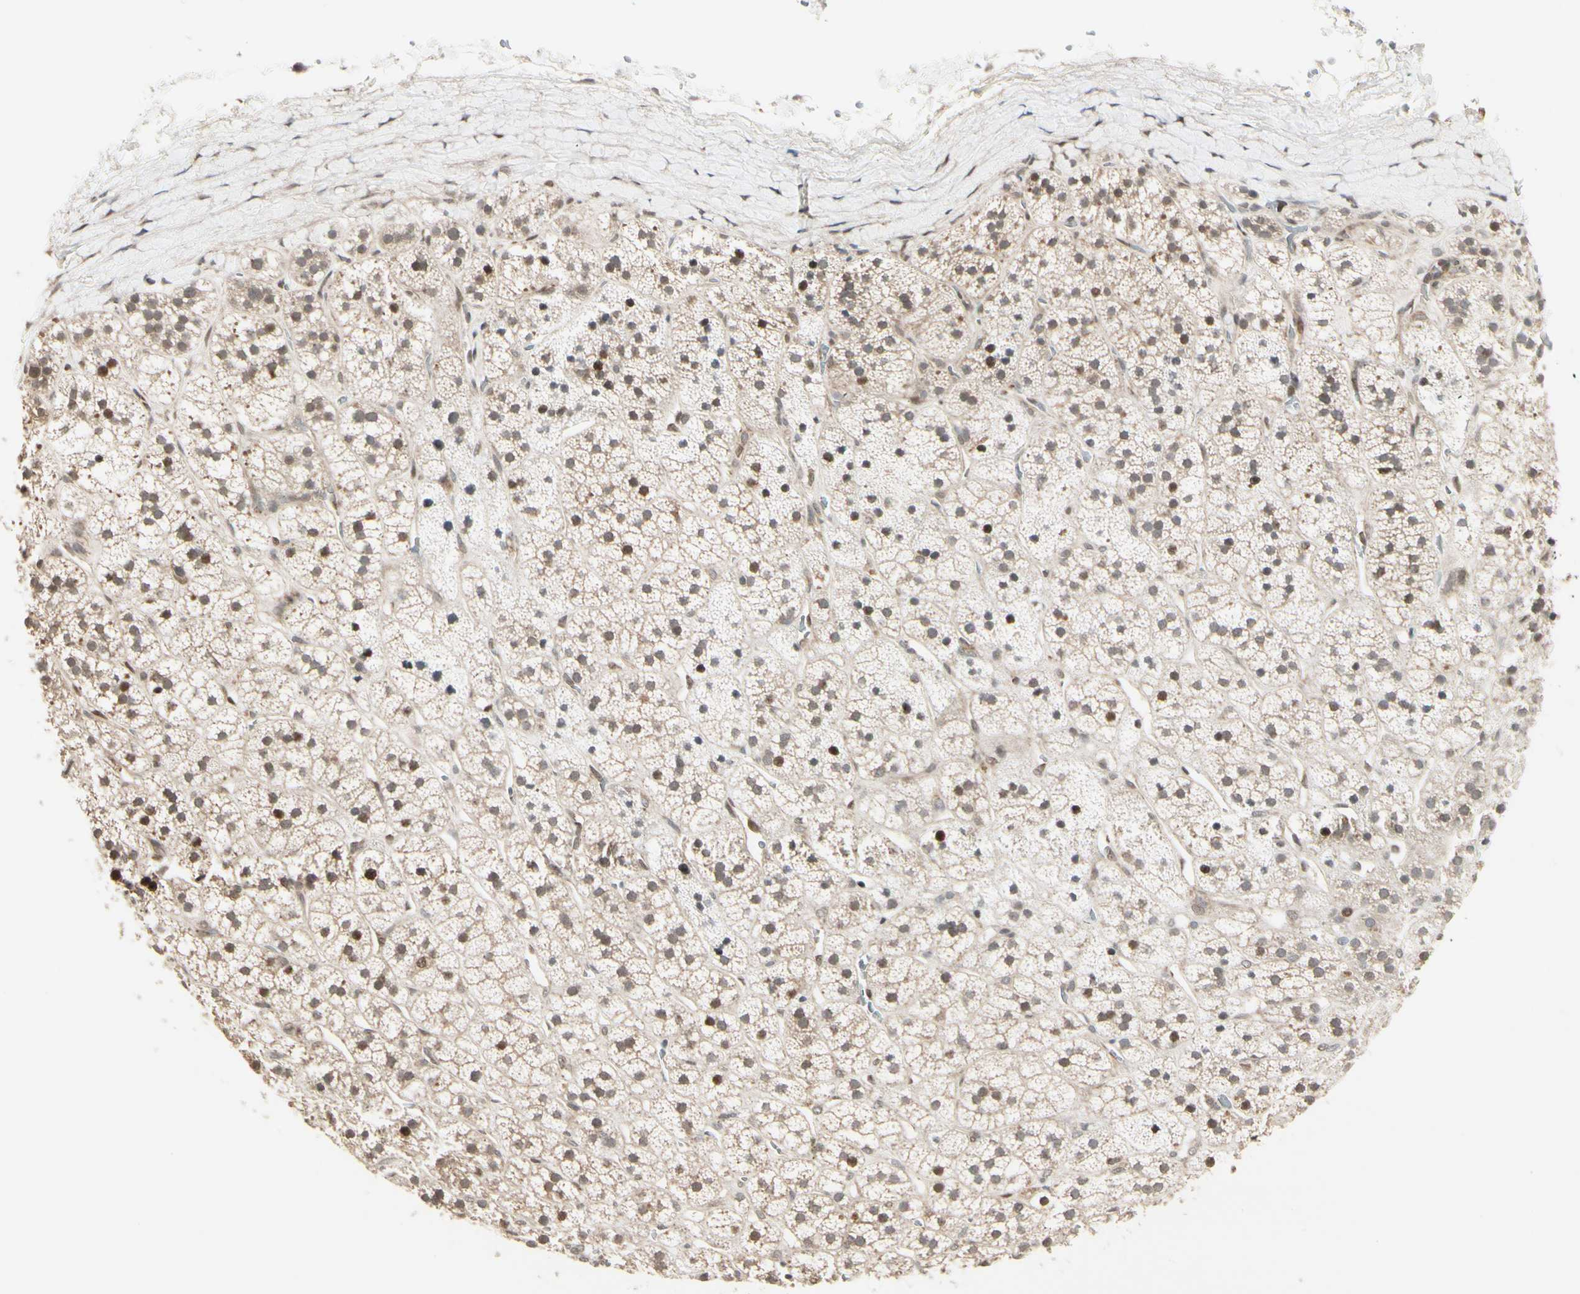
{"staining": {"intensity": "weak", "quantity": ">75%", "location": "cytoplasmic/membranous,nuclear"}, "tissue": "adrenal gland", "cell_type": "Glandular cells", "image_type": "normal", "snomed": [{"axis": "morphology", "description": "Normal tissue, NOS"}, {"axis": "topography", "description": "Adrenal gland"}], "caption": "Immunohistochemistry (IHC) staining of benign adrenal gland, which demonstrates low levels of weak cytoplasmic/membranous,nuclear positivity in approximately >75% of glandular cells indicating weak cytoplasmic/membranous,nuclear protein expression. The staining was performed using DAB (3,3'-diaminobenzidine) (brown) for protein detection and nuclei were counterstained in hematoxylin (blue).", "gene": "SVBP", "patient": {"sex": "male", "age": 56}}